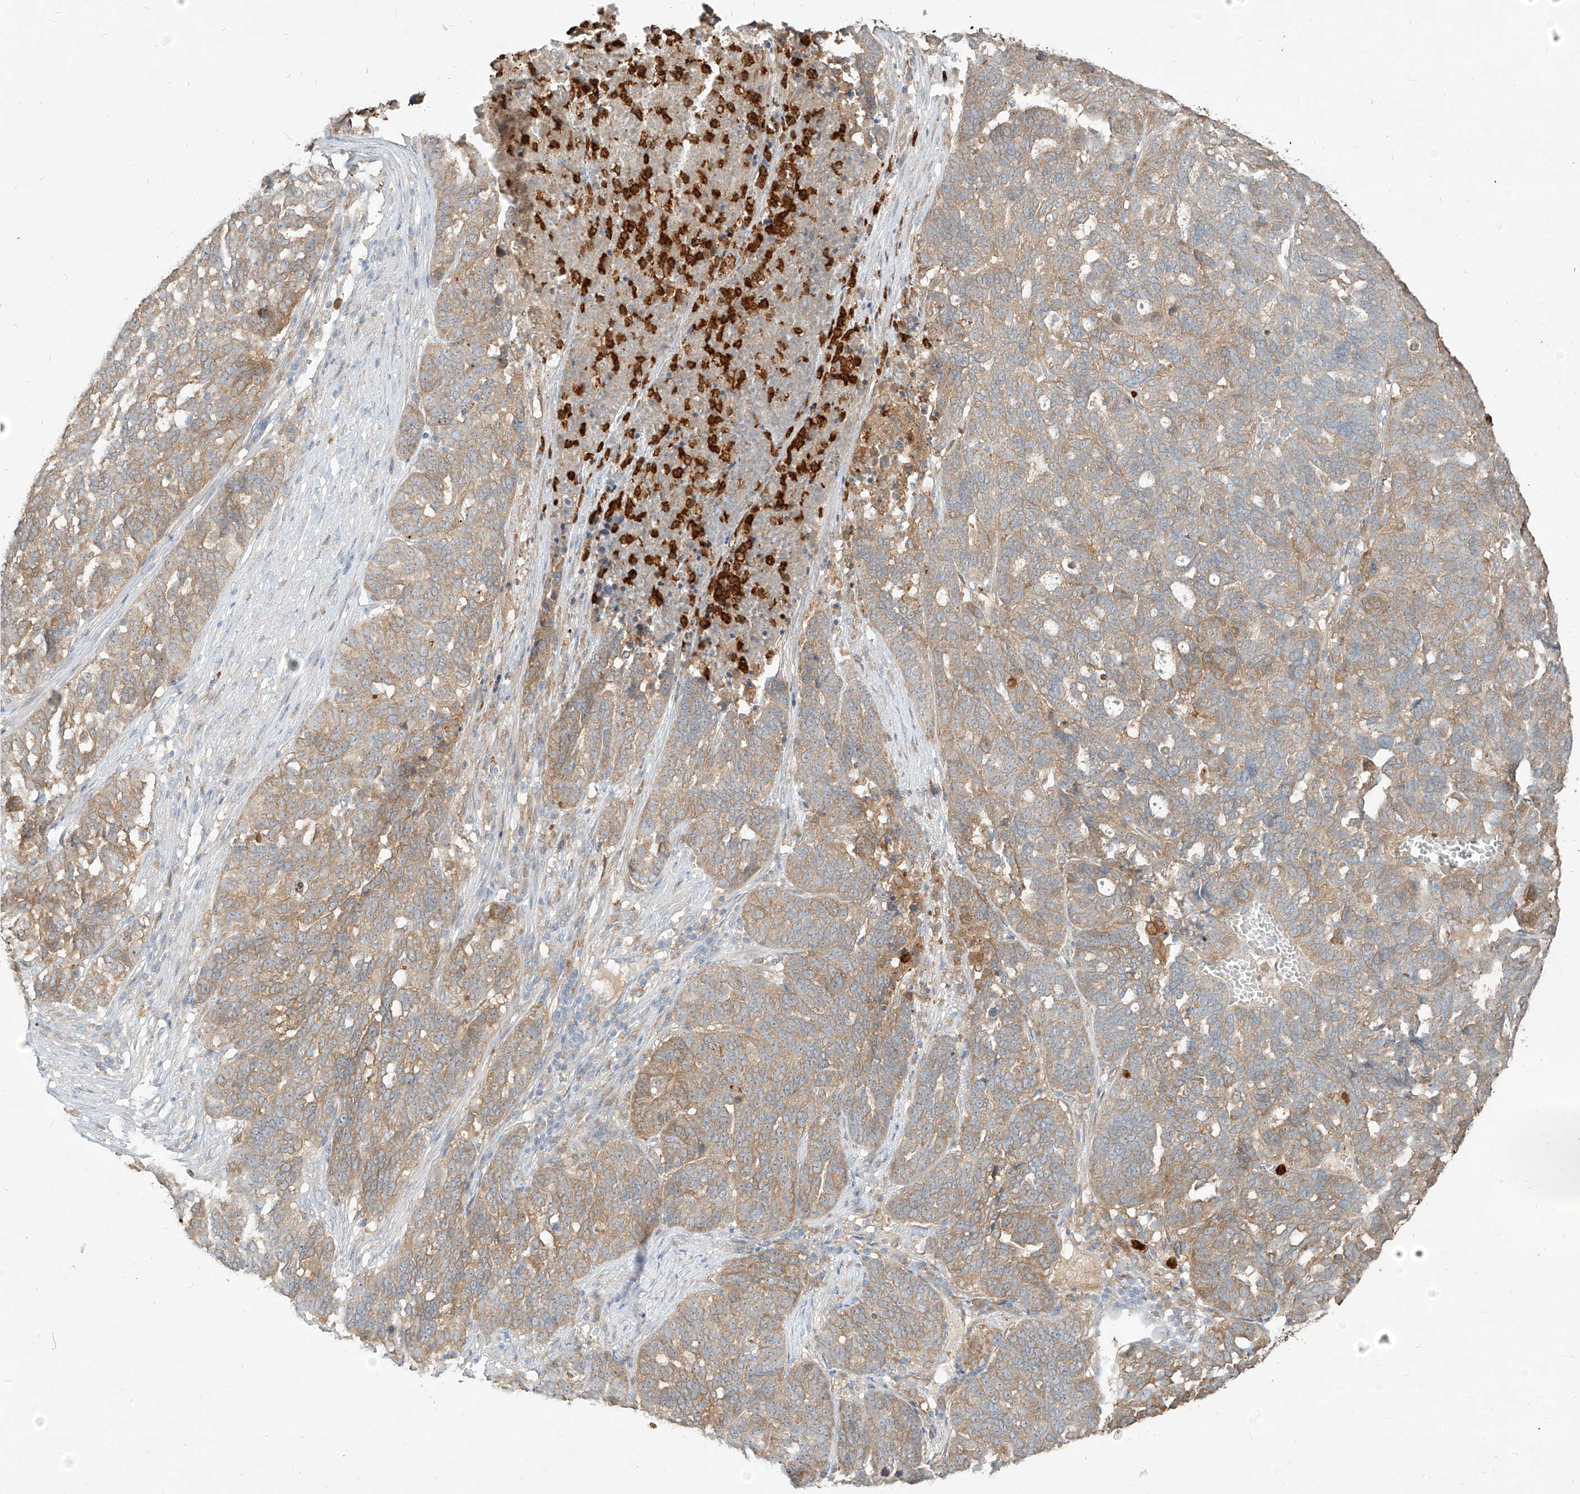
{"staining": {"intensity": "moderate", "quantity": "25%-75%", "location": "cytoplasmic/membranous"}, "tissue": "ovarian cancer", "cell_type": "Tumor cells", "image_type": "cancer", "snomed": [{"axis": "morphology", "description": "Cystadenocarcinoma, serous, NOS"}, {"axis": "topography", "description": "Ovary"}], "caption": "A brown stain shows moderate cytoplasmic/membranous positivity of a protein in human ovarian cancer (serous cystadenocarcinoma) tumor cells. Immunohistochemistry (ihc) stains the protein of interest in brown and the nuclei are stained blue.", "gene": "PGD", "patient": {"sex": "female", "age": 59}}